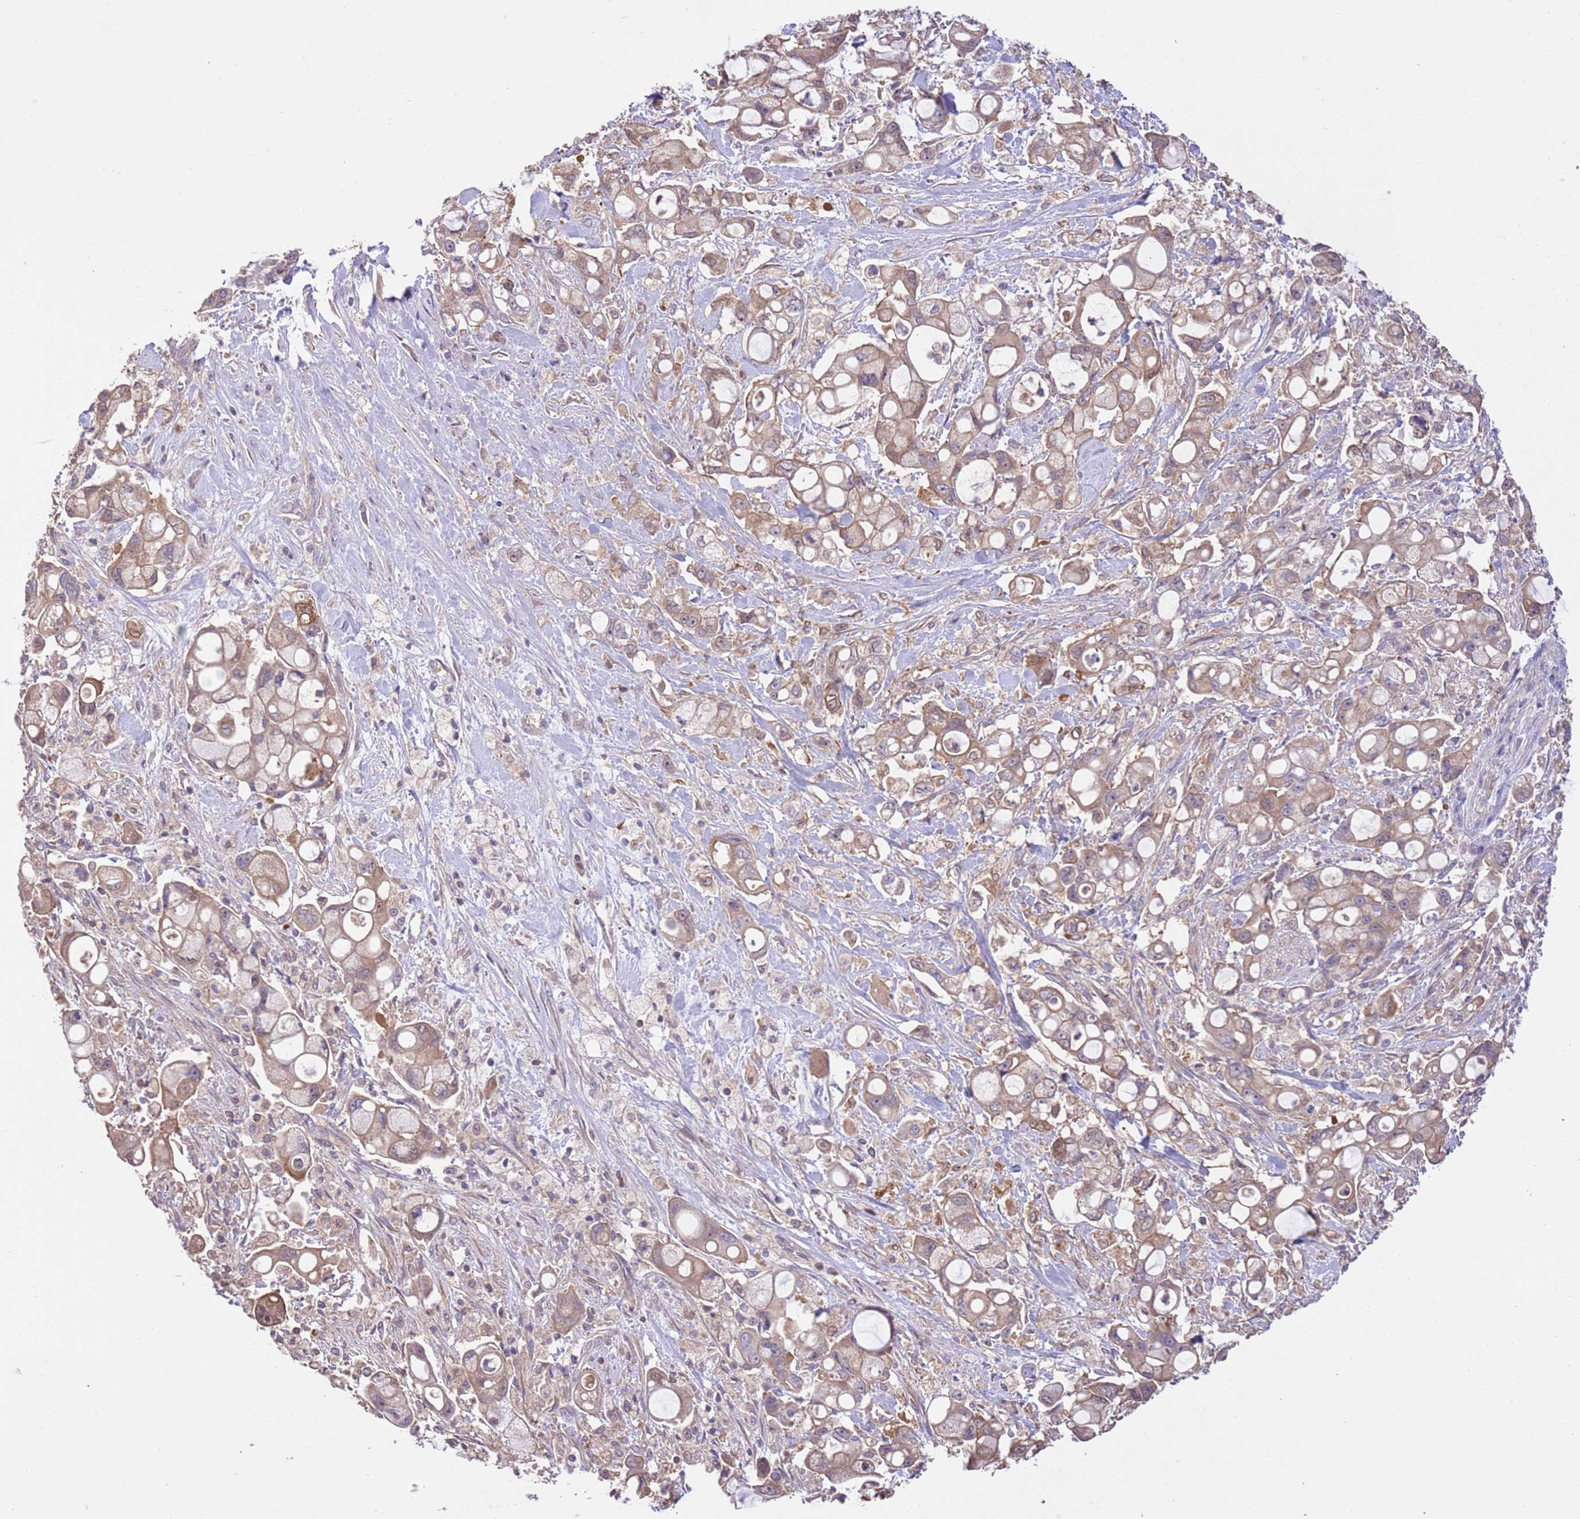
{"staining": {"intensity": "weak", "quantity": ">75%", "location": "cytoplasmic/membranous"}, "tissue": "pancreatic cancer", "cell_type": "Tumor cells", "image_type": "cancer", "snomed": [{"axis": "morphology", "description": "Adenocarcinoma, NOS"}, {"axis": "topography", "description": "Pancreas"}], "caption": "The photomicrograph shows staining of adenocarcinoma (pancreatic), revealing weak cytoplasmic/membranous protein positivity (brown color) within tumor cells. Immunohistochemistry (ihc) stains the protein of interest in brown and the nuclei are stained blue.", "gene": "FAM89B", "patient": {"sex": "male", "age": 68}}